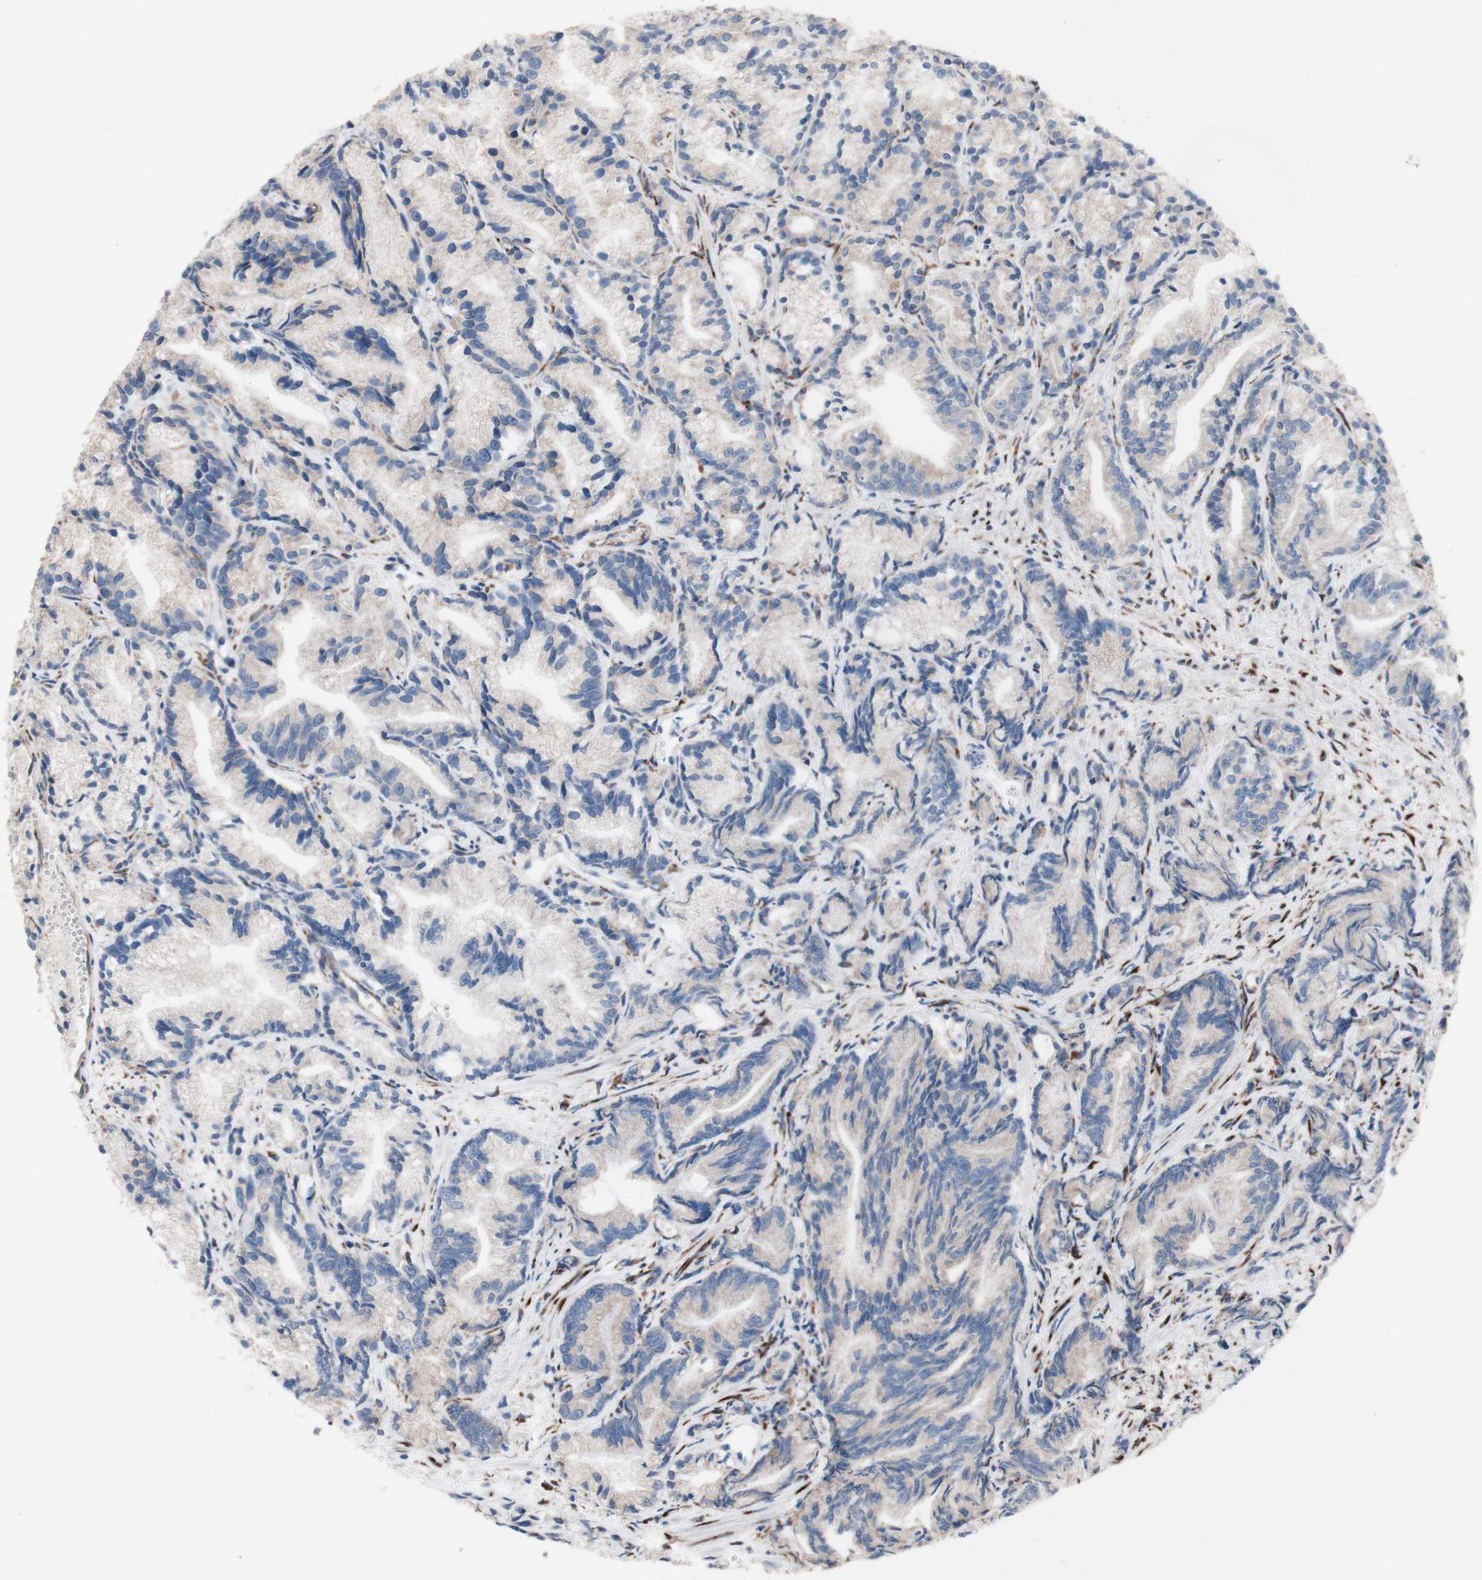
{"staining": {"intensity": "negative", "quantity": "none", "location": "none"}, "tissue": "prostate cancer", "cell_type": "Tumor cells", "image_type": "cancer", "snomed": [{"axis": "morphology", "description": "Adenocarcinoma, Low grade"}, {"axis": "topography", "description": "Prostate"}], "caption": "Human low-grade adenocarcinoma (prostate) stained for a protein using immunohistochemistry demonstrates no expression in tumor cells.", "gene": "AGPAT5", "patient": {"sex": "male", "age": 89}}